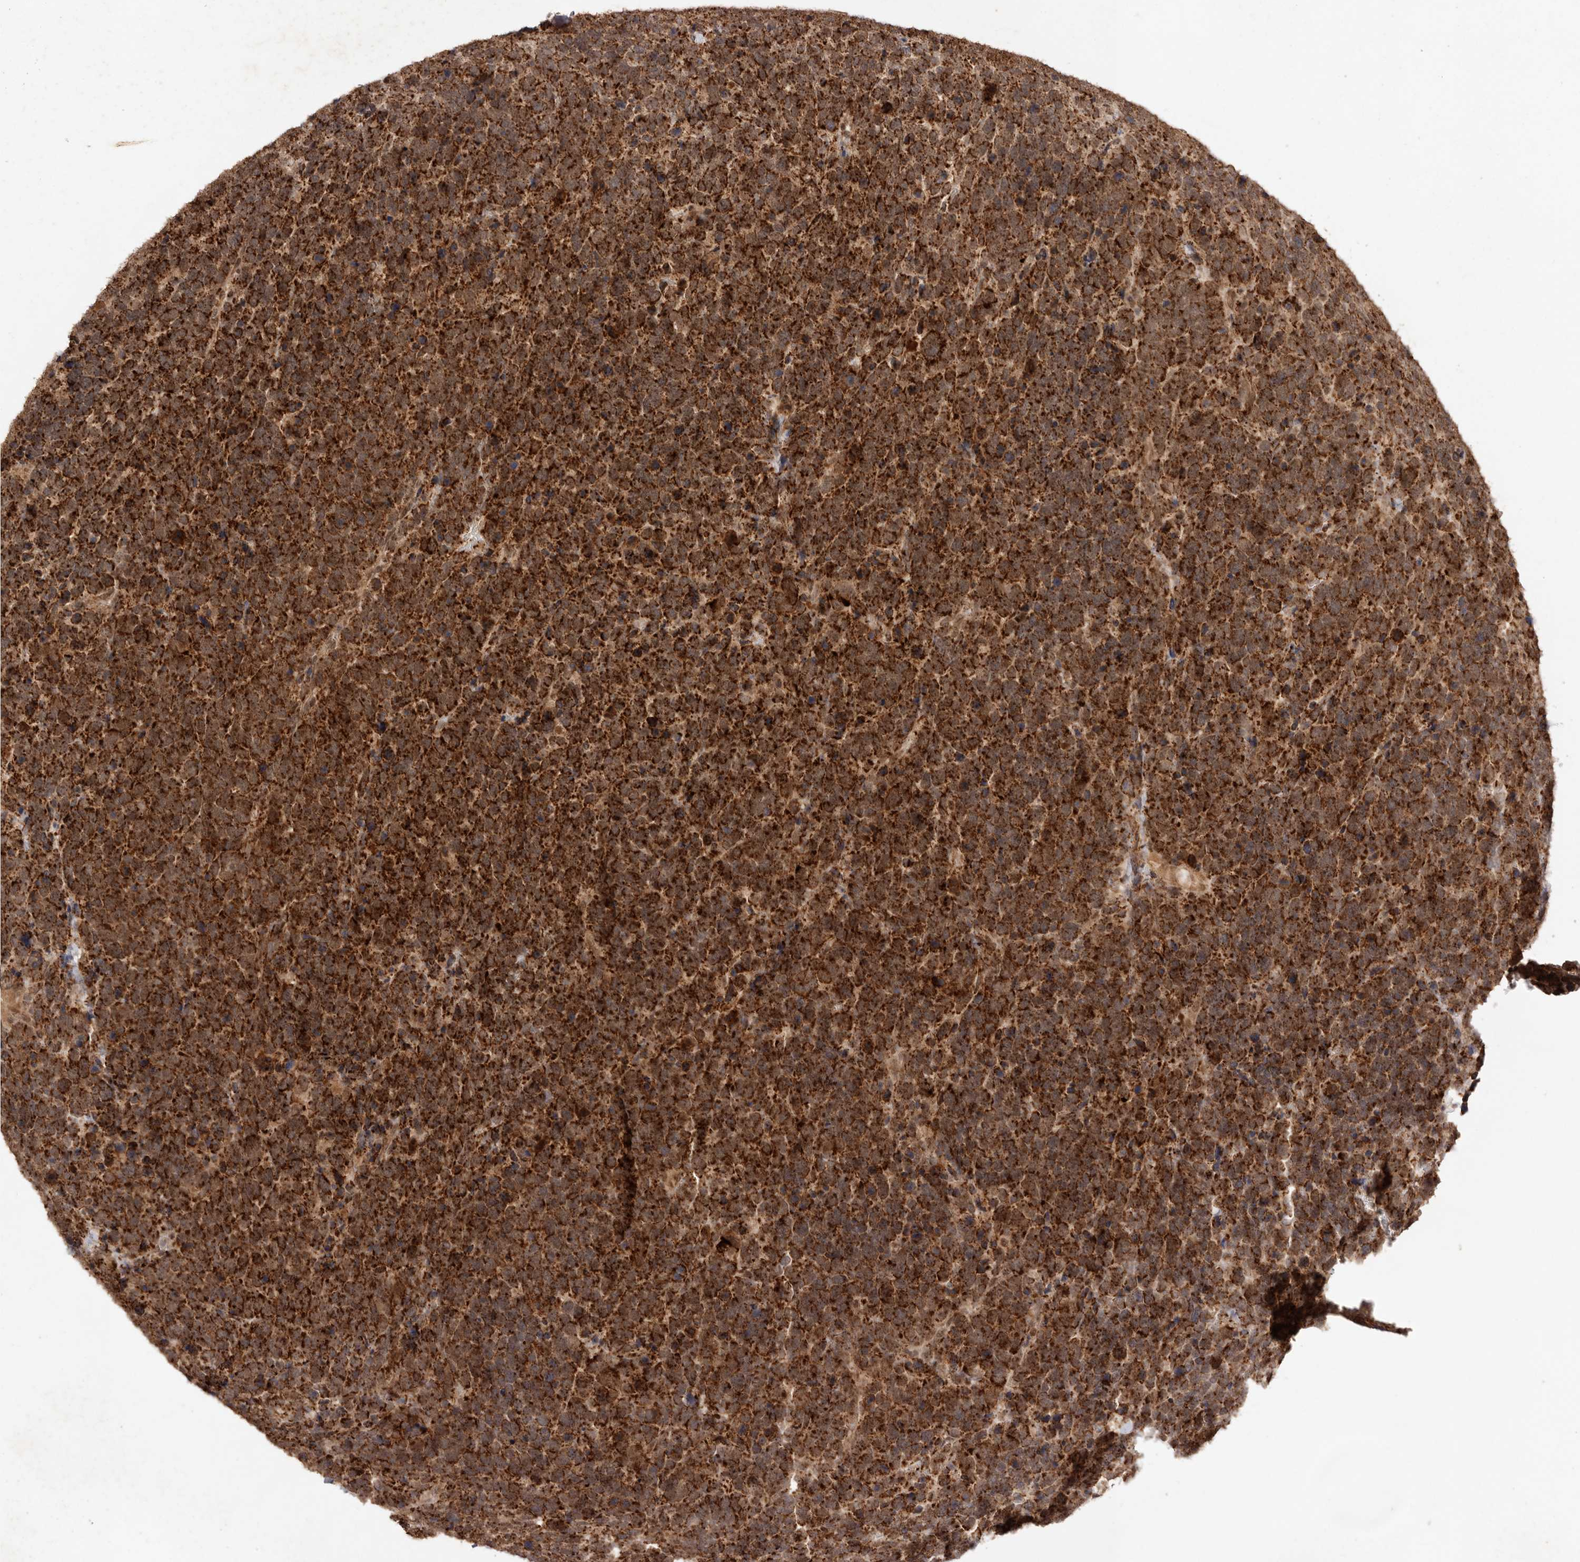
{"staining": {"intensity": "strong", "quantity": ">75%", "location": "cytoplasmic/membranous"}, "tissue": "urothelial cancer", "cell_type": "Tumor cells", "image_type": "cancer", "snomed": [{"axis": "morphology", "description": "Urothelial carcinoma, High grade"}, {"axis": "topography", "description": "Urinary bladder"}], "caption": "Strong cytoplasmic/membranous positivity for a protein is identified in about >75% of tumor cells of urothelial cancer using immunohistochemistry (IHC).", "gene": "TARS2", "patient": {"sex": "female", "age": 82}}